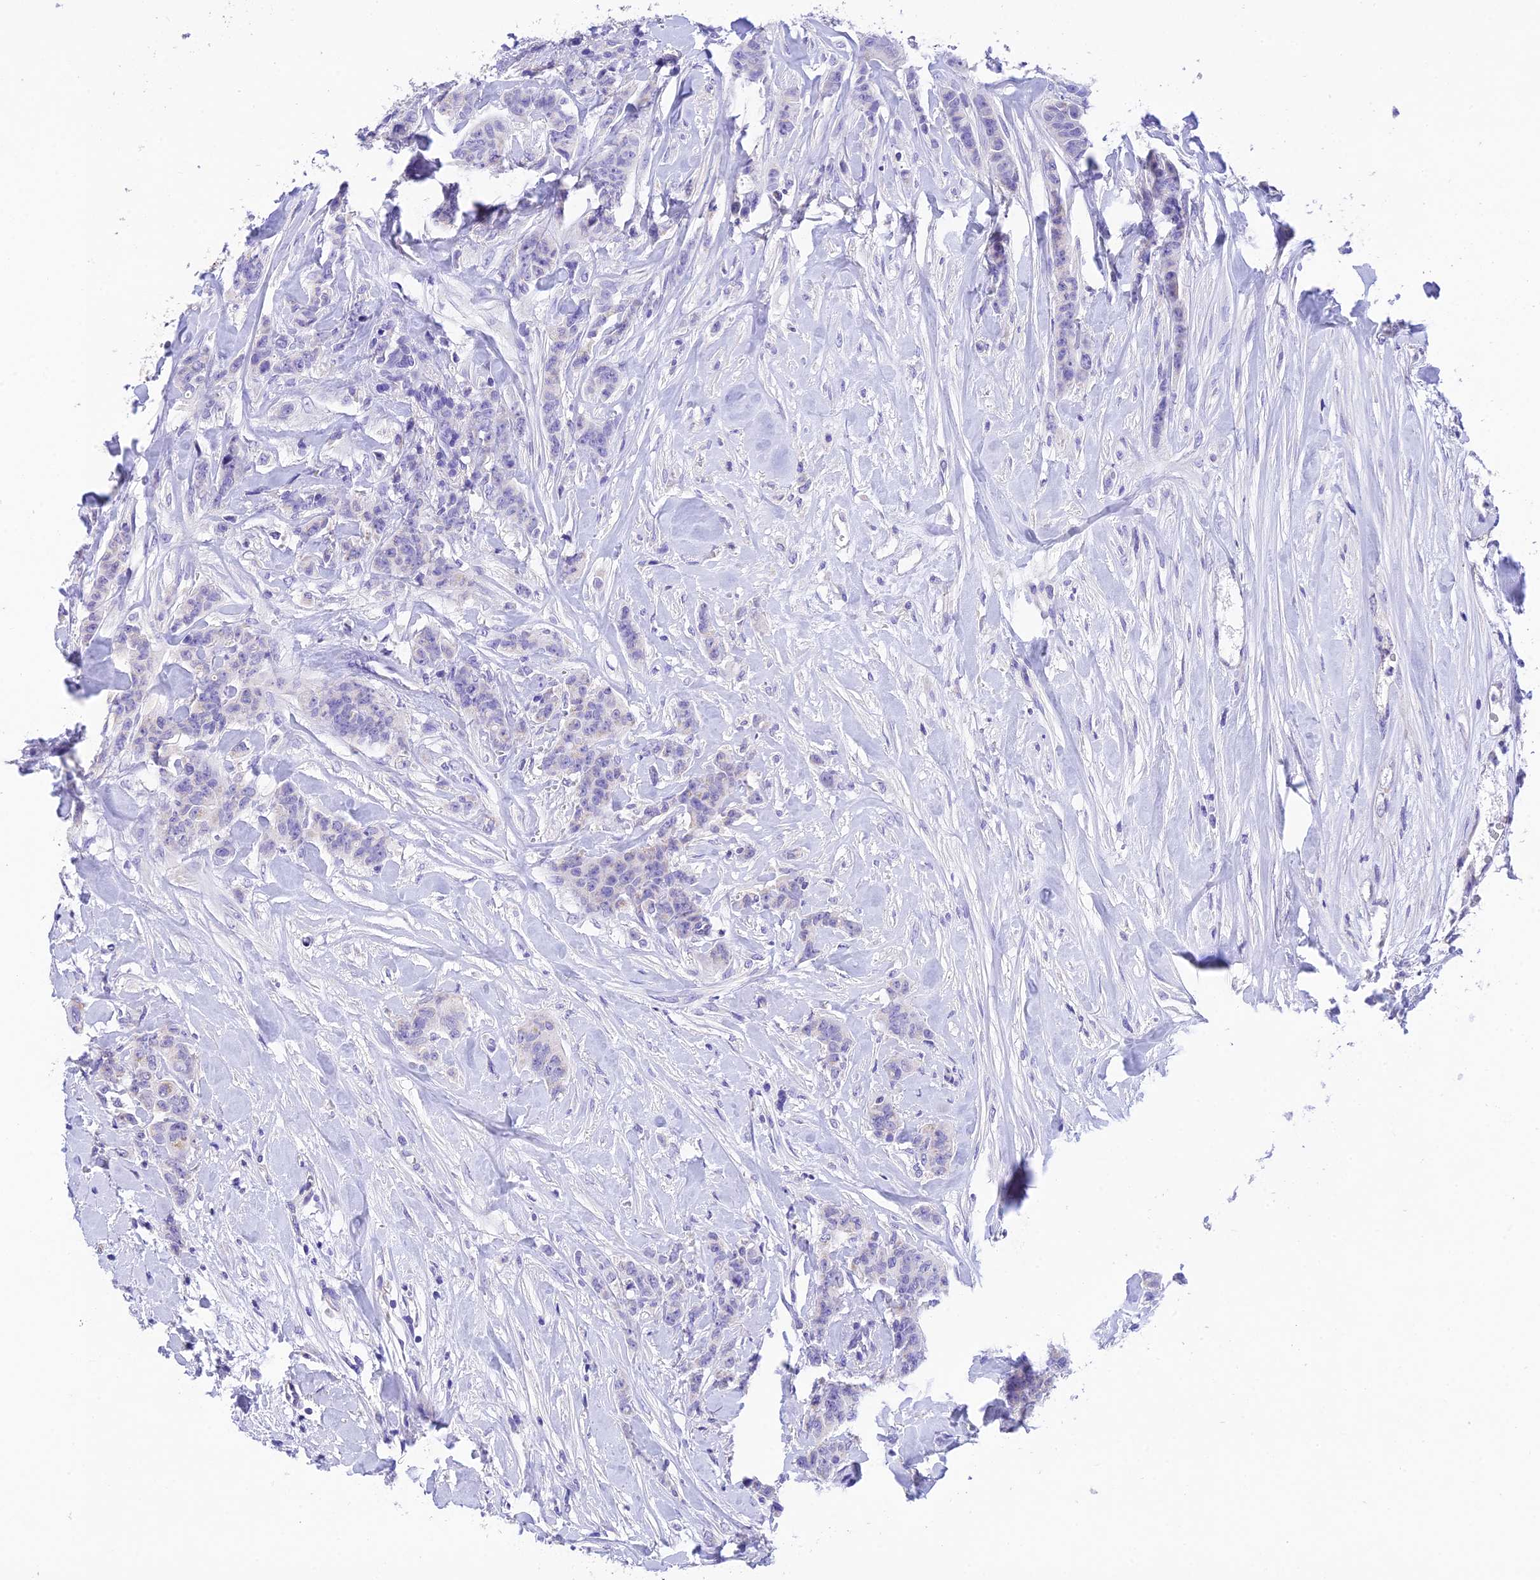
{"staining": {"intensity": "negative", "quantity": "none", "location": "none"}, "tissue": "breast cancer", "cell_type": "Tumor cells", "image_type": "cancer", "snomed": [{"axis": "morphology", "description": "Duct carcinoma"}, {"axis": "topography", "description": "Breast"}], "caption": "Infiltrating ductal carcinoma (breast) was stained to show a protein in brown. There is no significant positivity in tumor cells. (DAB (3,3'-diaminobenzidine) IHC, high magnification).", "gene": "MS4A5", "patient": {"sex": "female", "age": 40}}